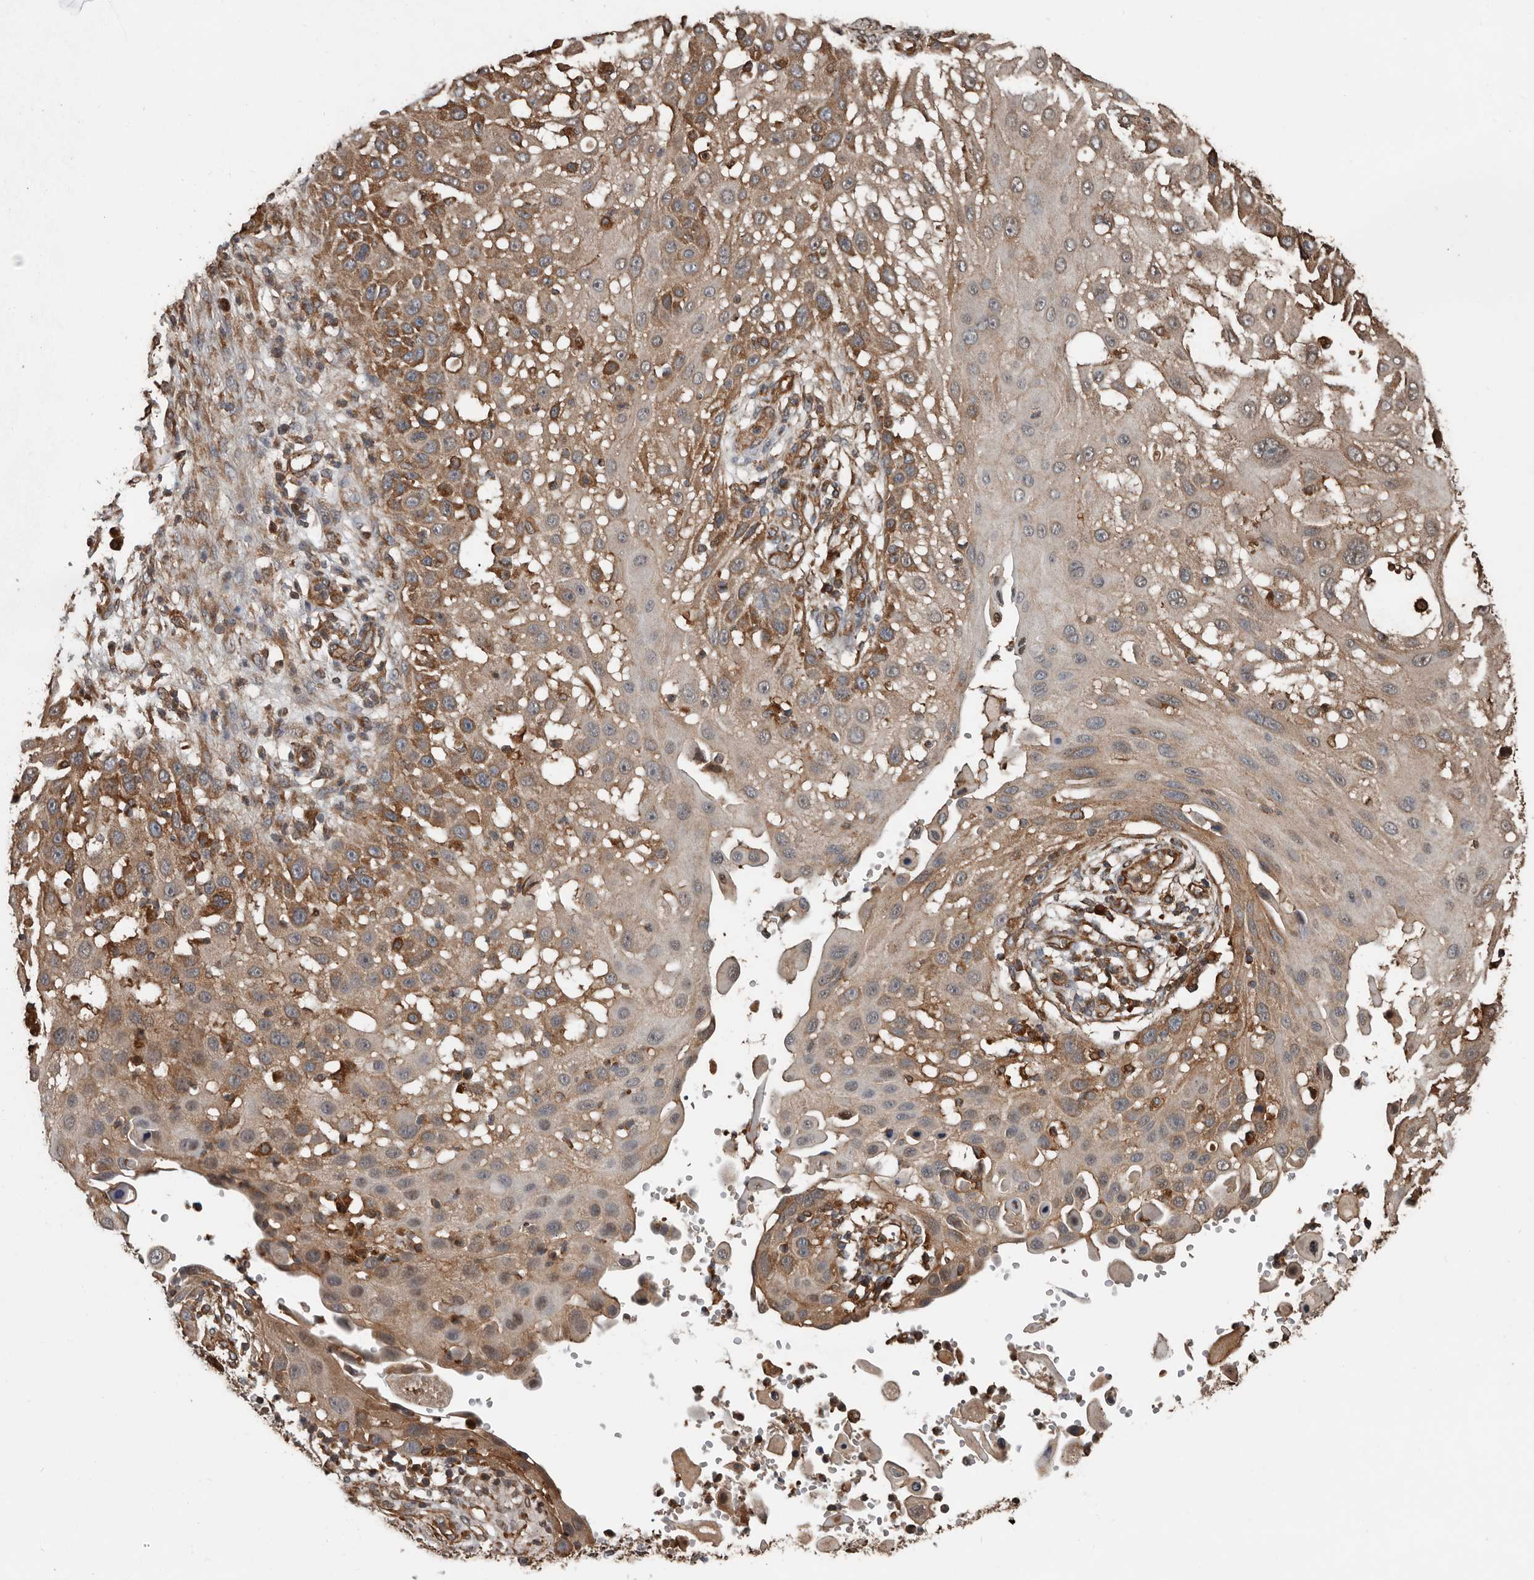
{"staining": {"intensity": "moderate", "quantity": ">75%", "location": "cytoplasmic/membranous"}, "tissue": "skin cancer", "cell_type": "Tumor cells", "image_type": "cancer", "snomed": [{"axis": "morphology", "description": "Squamous cell carcinoma, NOS"}, {"axis": "topography", "description": "Skin"}], "caption": "Immunohistochemistry (IHC) staining of skin cancer (squamous cell carcinoma), which demonstrates medium levels of moderate cytoplasmic/membranous staining in approximately >75% of tumor cells indicating moderate cytoplasmic/membranous protein positivity. The staining was performed using DAB (3,3'-diaminobenzidine) (brown) for protein detection and nuclei were counterstained in hematoxylin (blue).", "gene": "YOD1", "patient": {"sex": "female", "age": 44}}